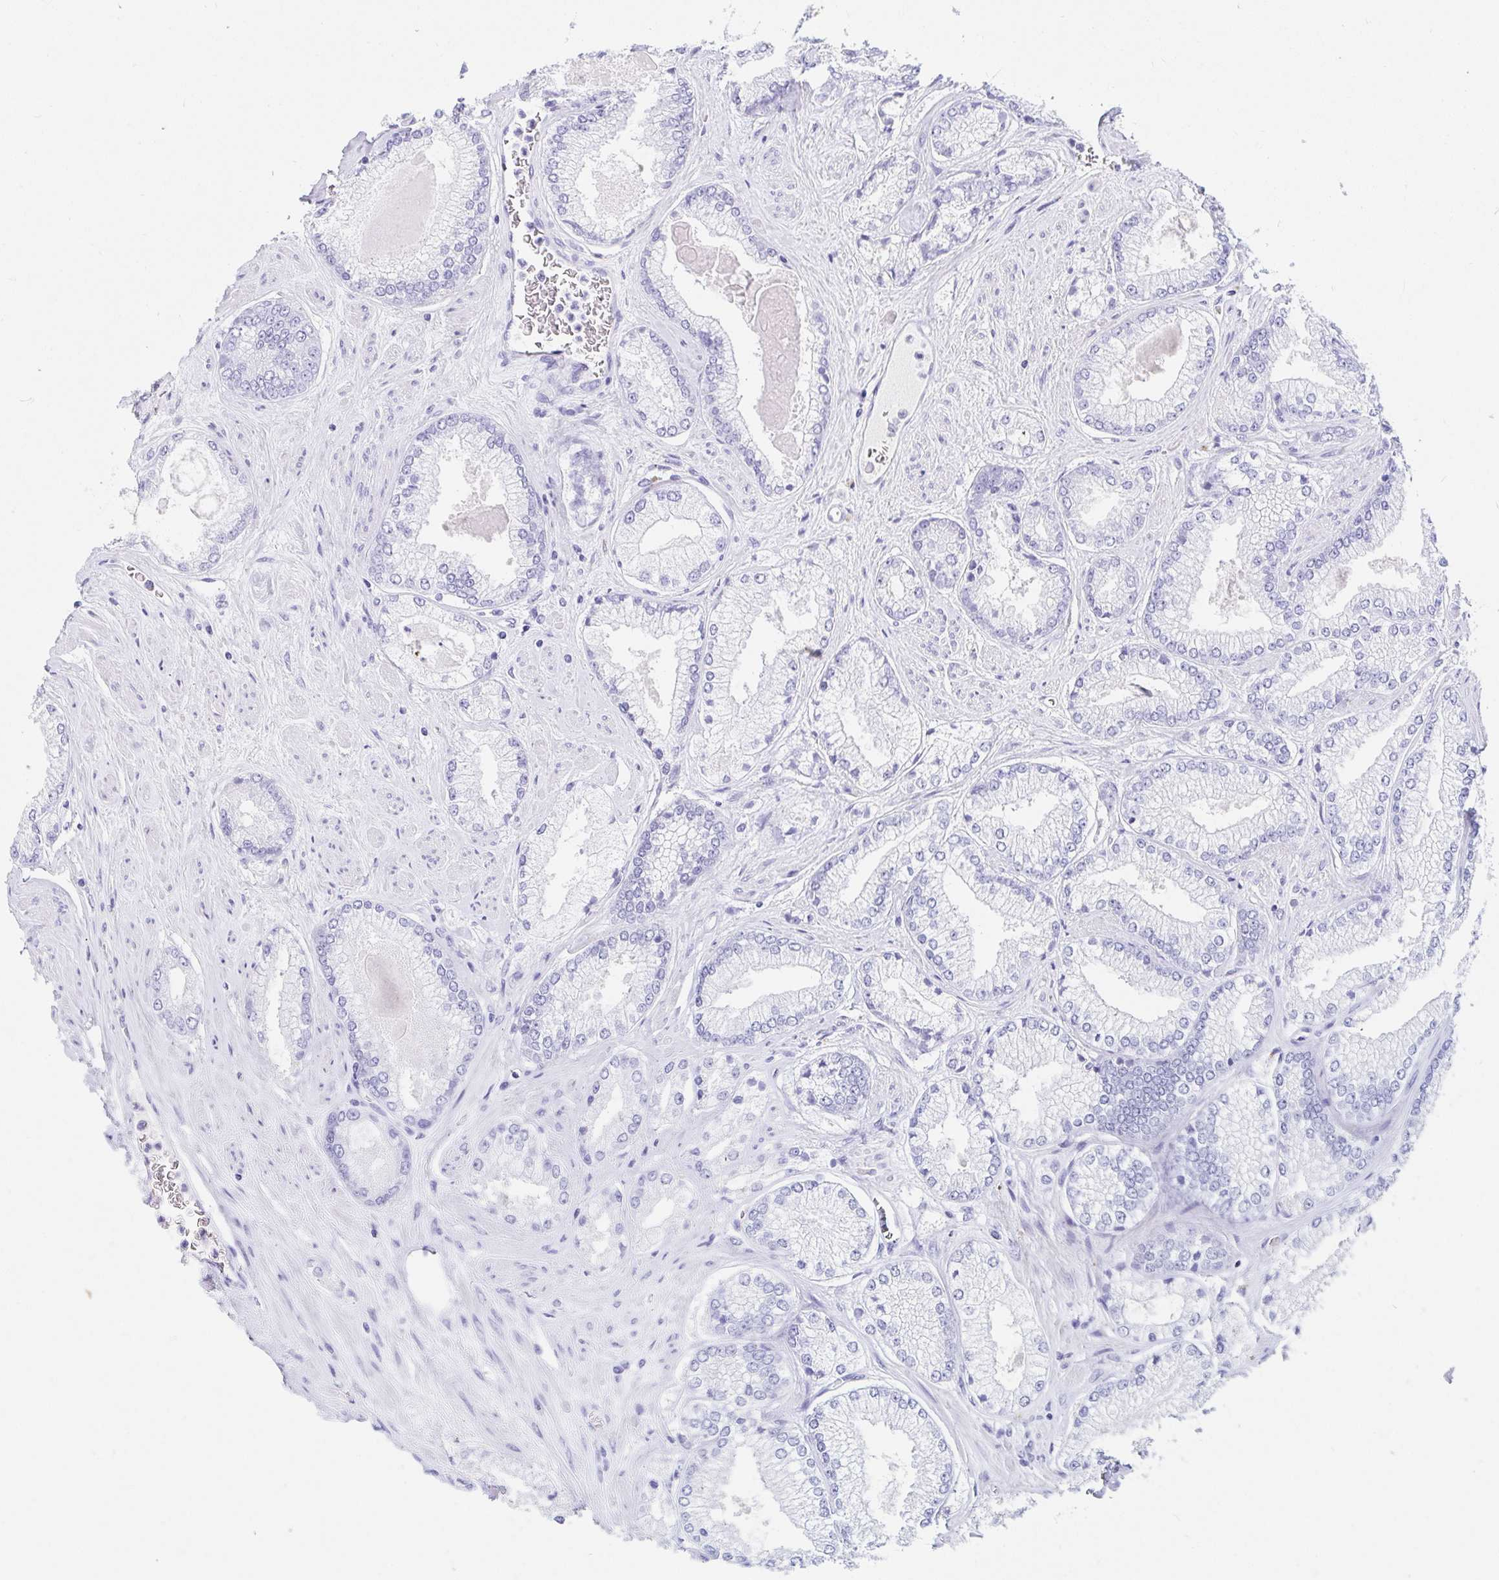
{"staining": {"intensity": "negative", "quantity": "none", "location": "none"}, "tissue": "prostate cancer", "cell_type": "Tumor cells", "image_type": "cancer", "snomed": [{"axis": "morphology", "description": "Adenocarcinoma, Low grade"}, {"axis": "topography", "description": "Prostate"}], "caption": "Protein analysis of prostate cancer reveals no significant expression in tumor cells.", "gene": "OR6T1", "patient": {"sex": "male", "age": 67}}